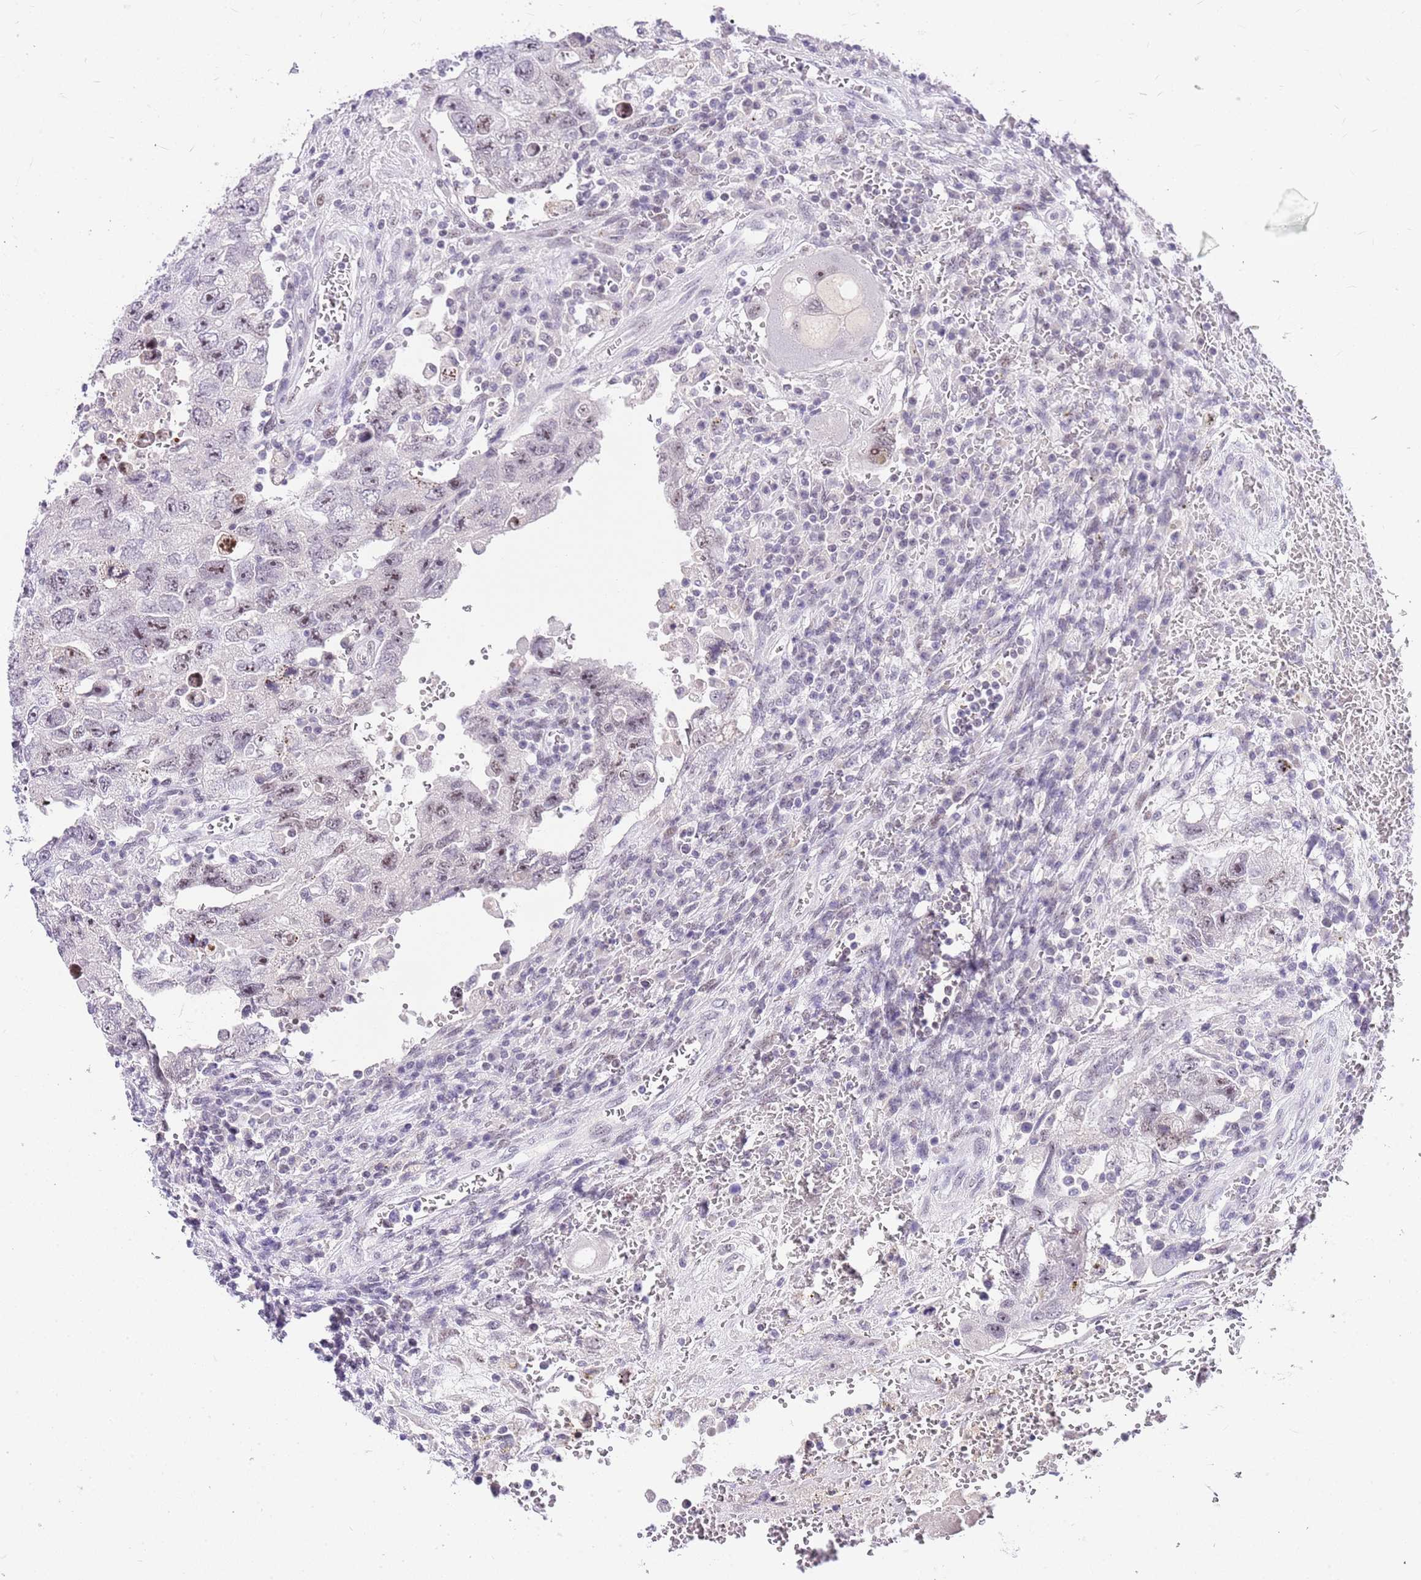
{"staining": {"intensity": "weak", "quantity": "<25%", "location": "nuclear"}, "tissue": "testis cancer", "cell_type": "Tumor cells", "image_type": "cancer", "snomed": [{"axis": "morphology", "description": "Carcinoma, Embryonal, NOS"}, {"axis": "topography", "description": "Testis"}], "caption": "Protein analysis of testis cancer (embryonal carcinoma) demonstrates no significant staining in tumor cells.", "gene": "NOP56", "patient": {"sex": "male", "age": 26}}